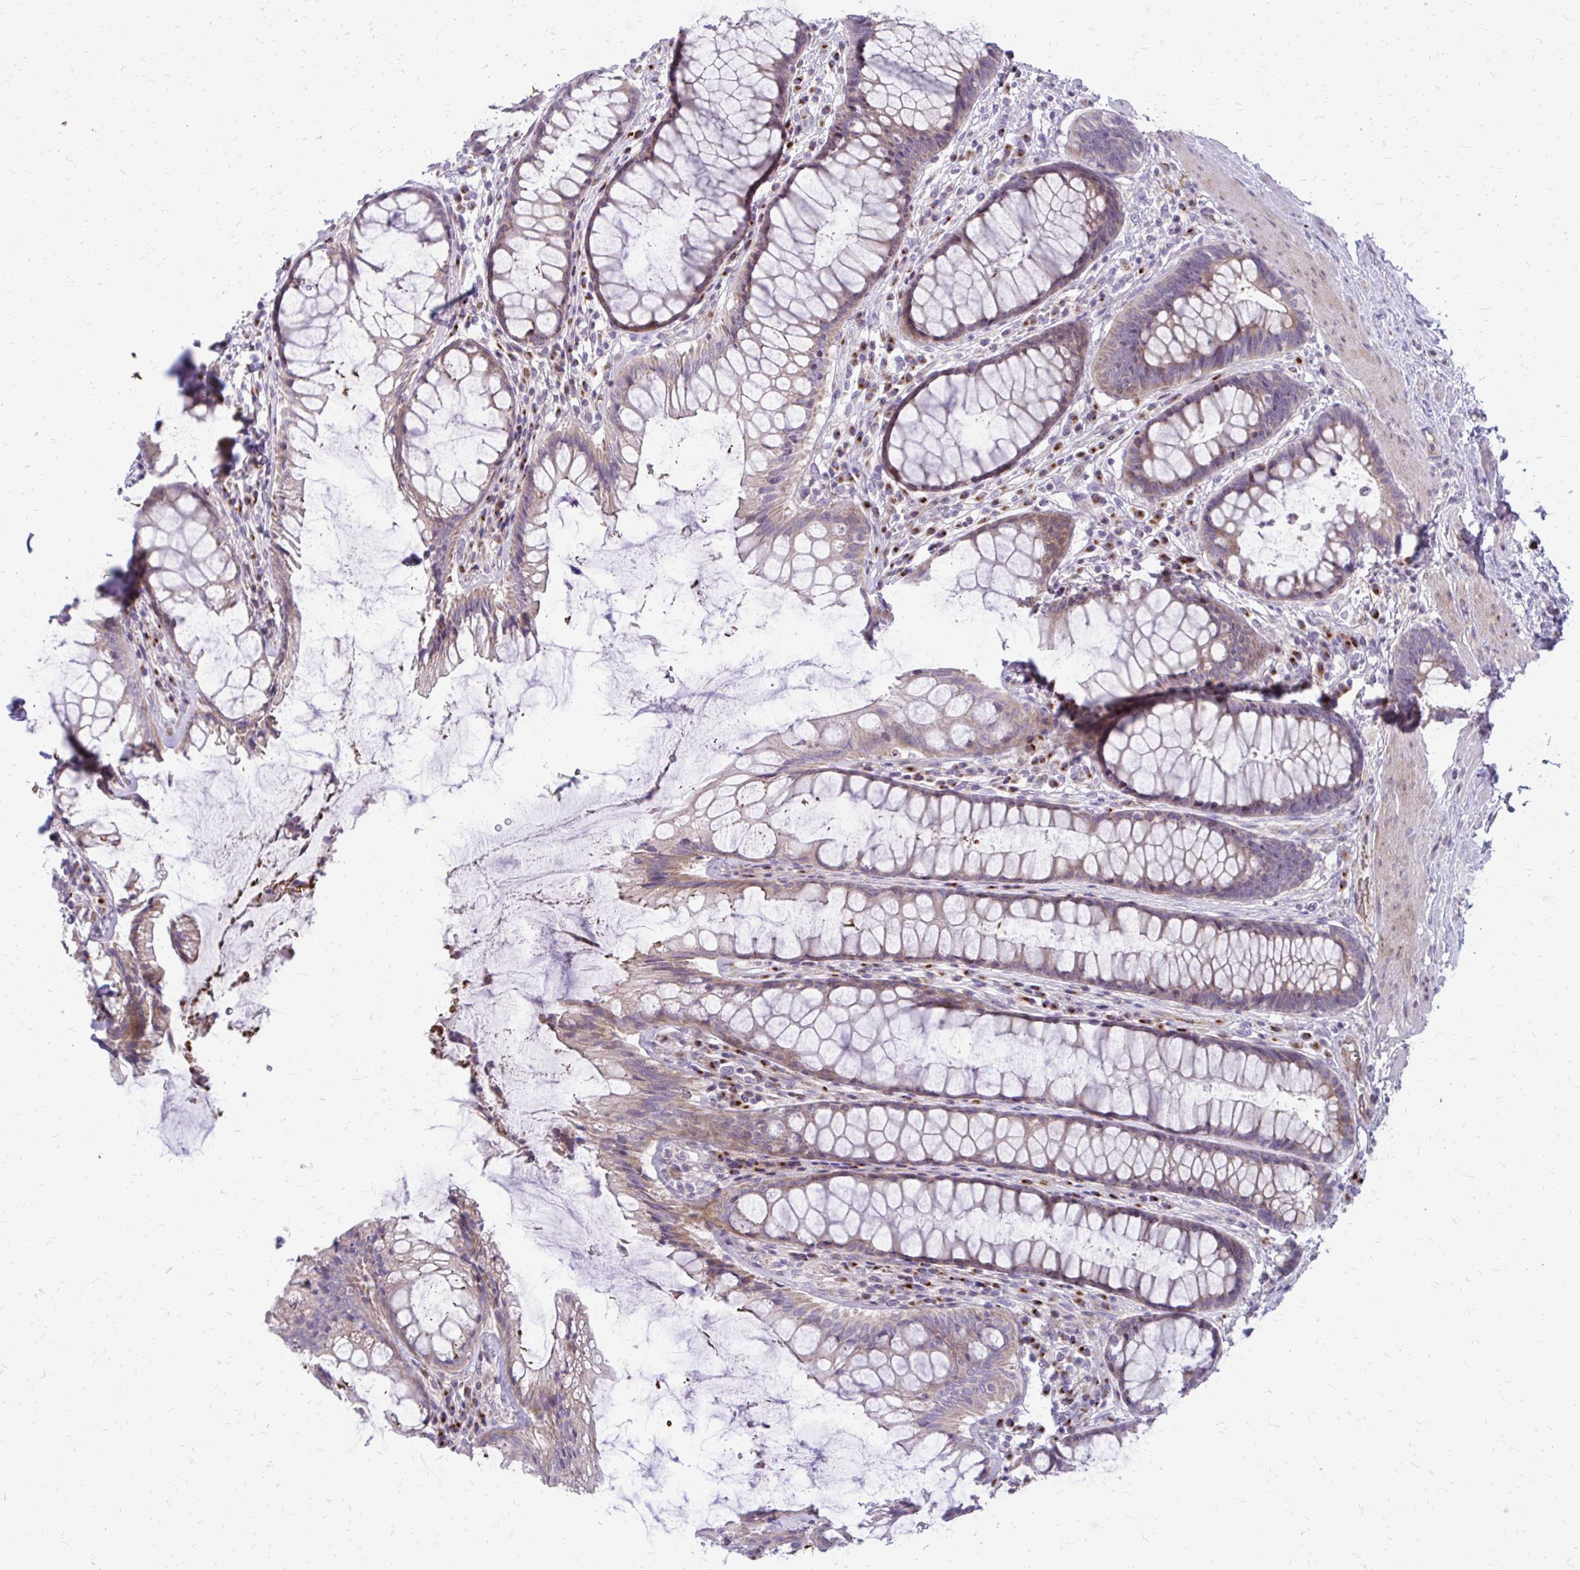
{"staining": {"intensity": "moderate", "quantity": "<25%", "location": "cytoplasmic/membranous"}, "tissue": "rectum", "cell_type": "Glandular cells", "image_type": "normal", "snomed": [{"axis": "morphology", "description": "Normal tissue, NOS"}, {"axis": "topography", "description": "Rectum"}], "caption": "Rectum stained for a protein reveals moderate cytoplasmic/membranous positivity in glandular cells. The staining was performed using DAB (3,3'-diaminobenzidine), with brown indicating positive protein expression. Nuclei are stained blue with hematoxylin.", "gene": "FUNDC2", "patient": {"sex": "male", "age": 72}}